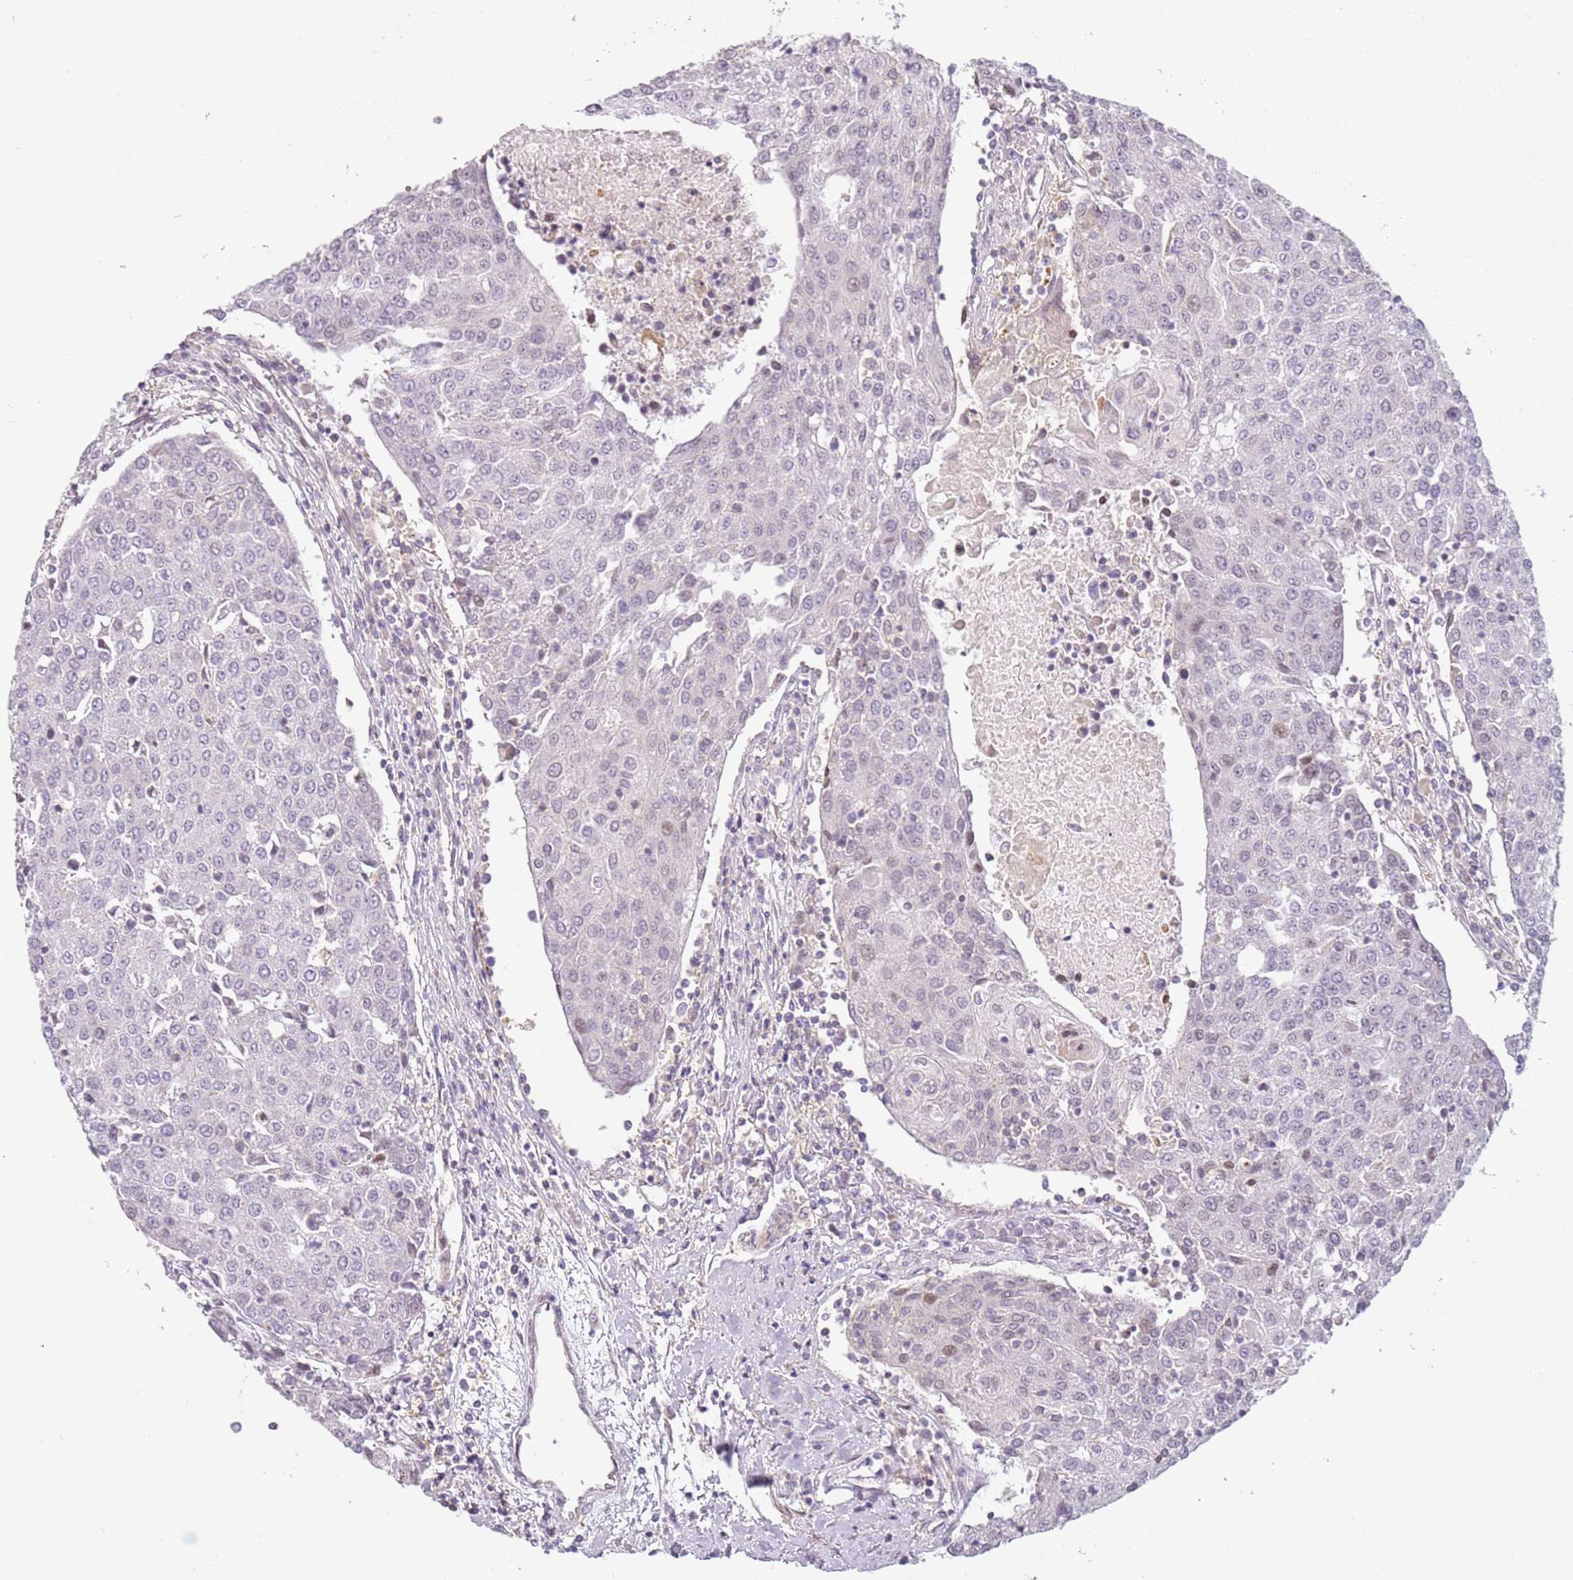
{"staining": {"intensity": "negative", "quantity": "none", "location": "none"}, "tissue": "urothelial cancer", "cell_type": "Tumor cells", "image_type": "cancer", "snomed": [{"axis": "morphology", "description": "Urothelial carcinoma, High grade"}, {"axis": "topography", "description": "Urinary bladder"}], "caption": "Immunohistochemical staining of human high-grade urothelial carcinoma reveals no significant positivity in tumor cells.", "gene": "DEFB116", "patient": {"sex": "female", "age": 85}}